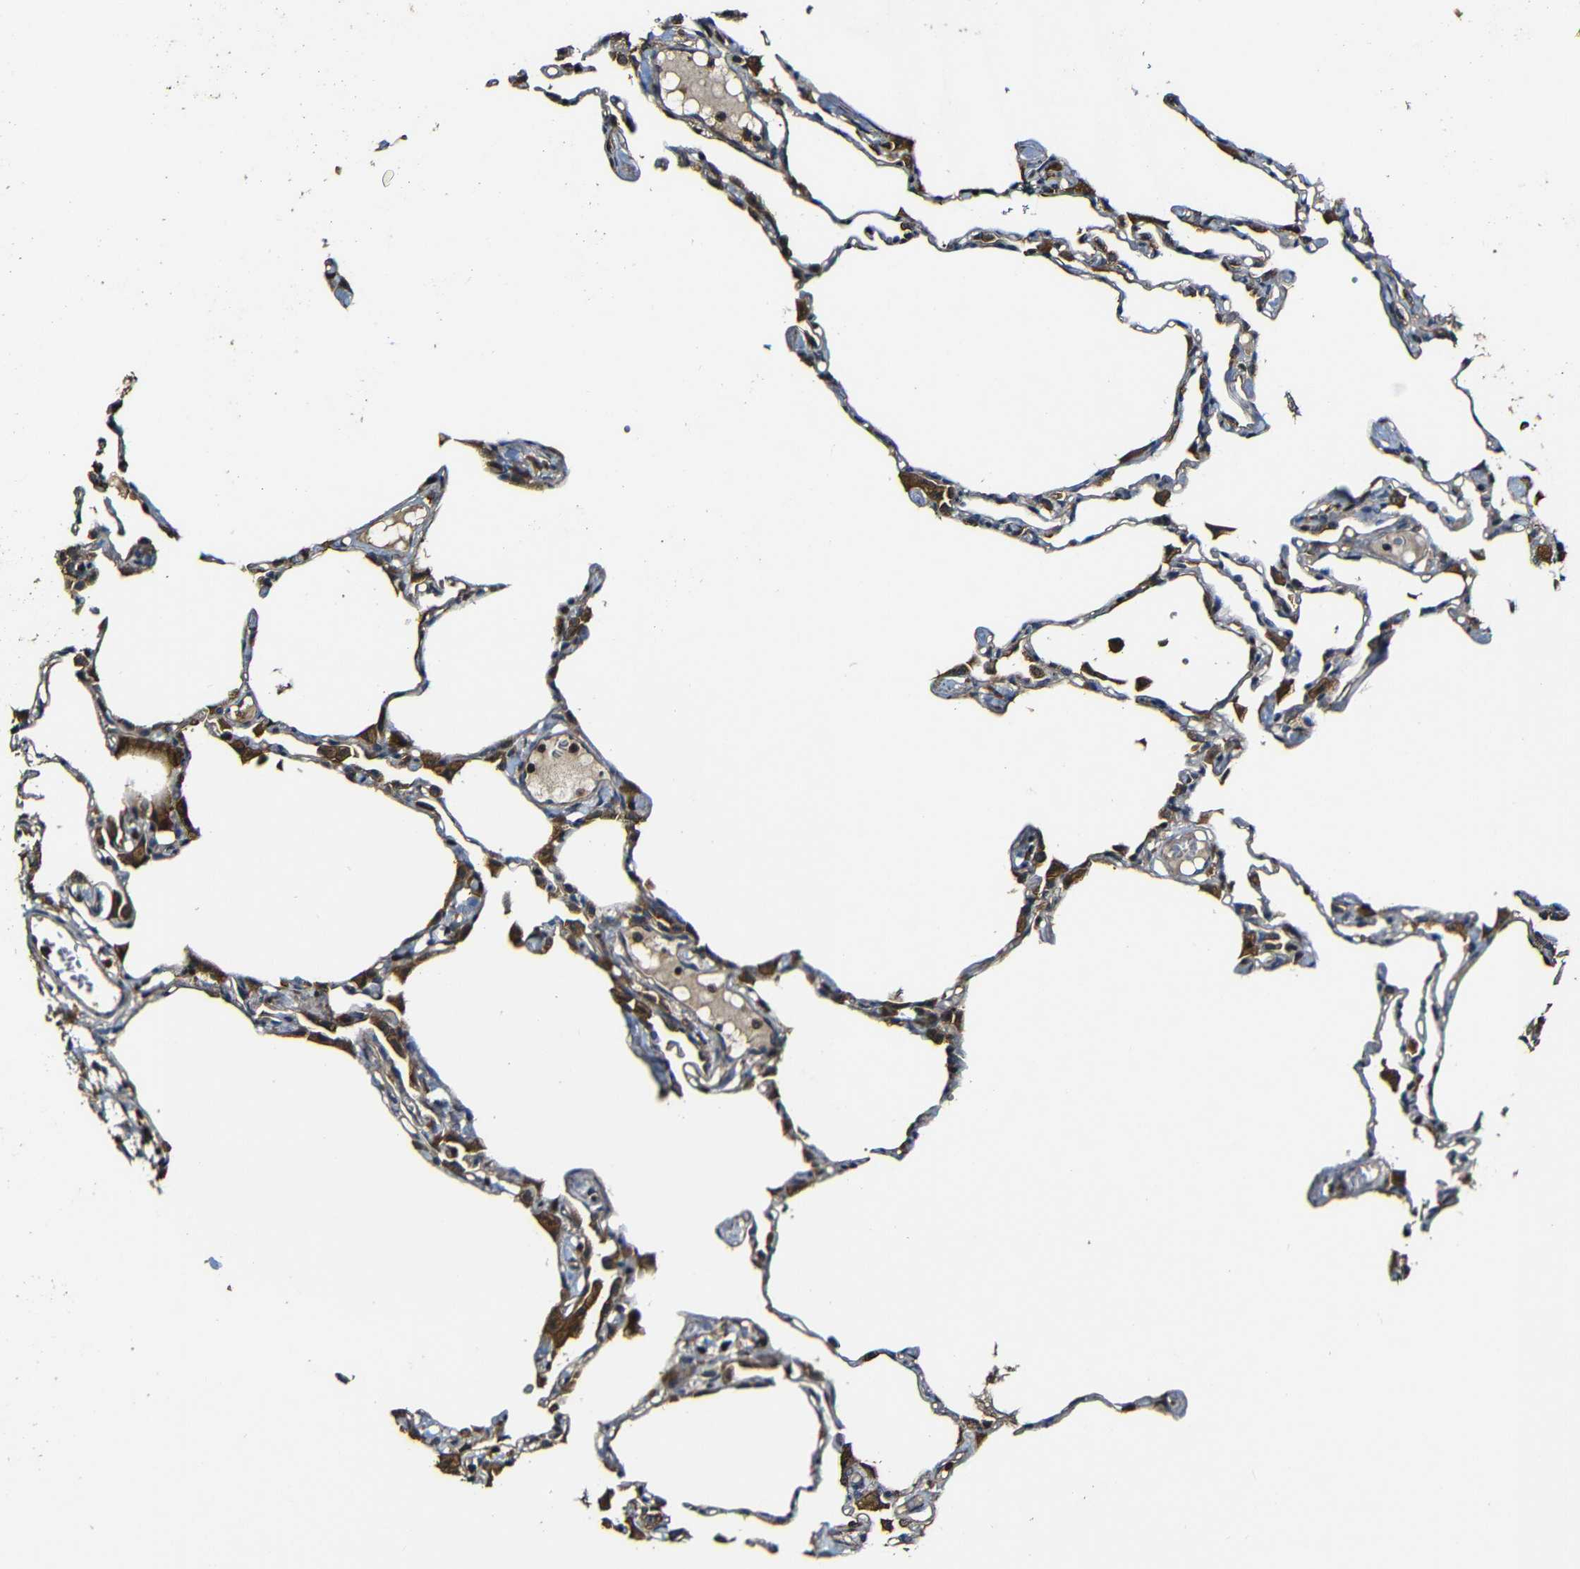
{"staining": {"intensity": "moderate", "quantity": "25%-75%", "location": "cytoplasmic/membranous"}, "tissue": "lung", "cell_type": "Alveolar cells", "image_type": "normal", "snomed": [{"axis": "morphology", "description": "Normal tissue, NOS"}, {"axis": "topography", "description": "Lung"}], "caption": "Immunohistochemical staining of benign lung demonstrates medium levels of moderate cytoplasmic/membranous positivity in about 25%-75% of alveolar cells.", "gene": "CASP8", "patient": {"sex": "female", "age": 49}}